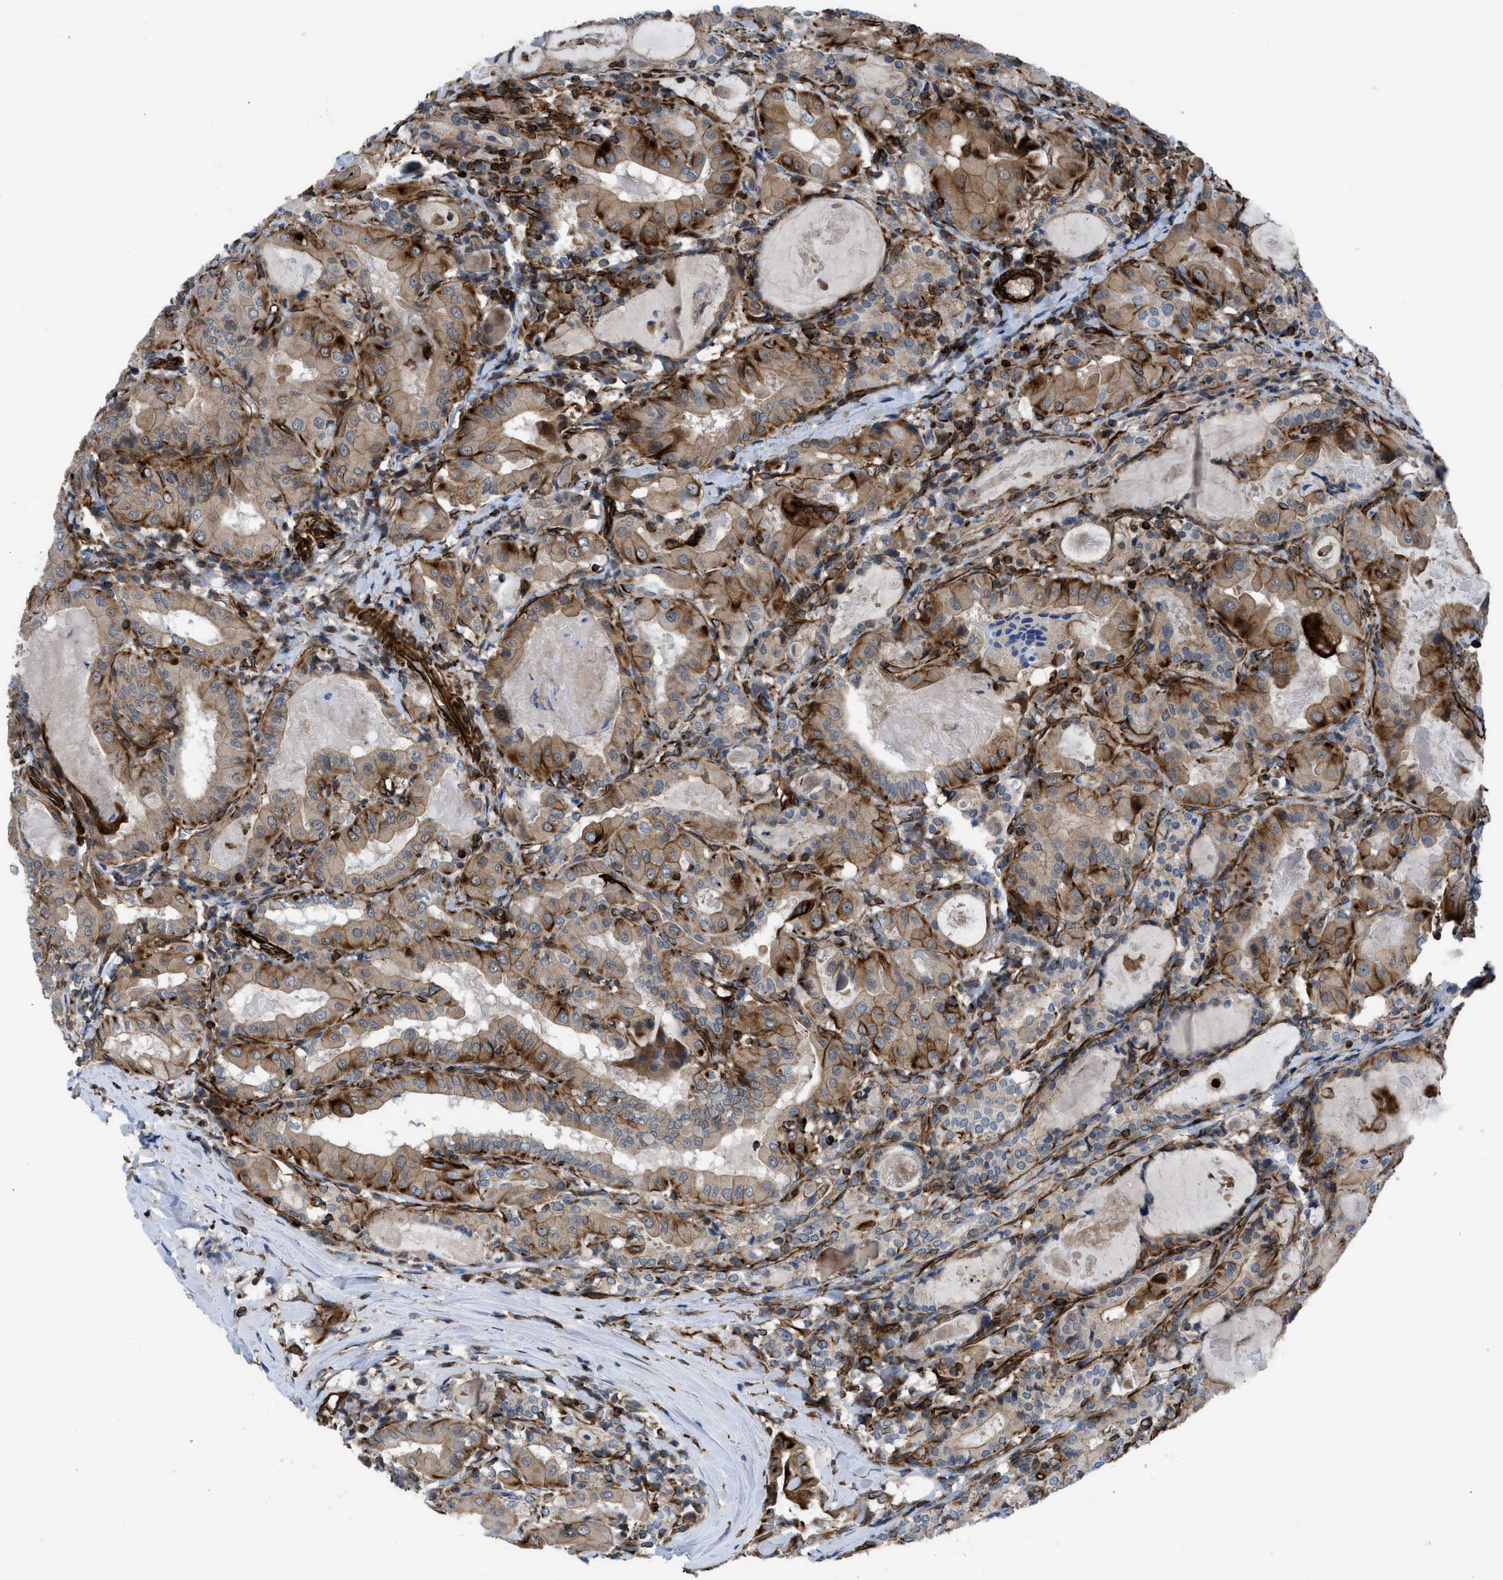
{"staining": {"intensity": "moderate", "quantity": ">75%", "location": "cytoplasmic/membranous"}, "tissue": "thyroid cancer", "cell_type": "Tumor cells", "image_type": "cancer", "snomed": [{"axis": "morphology", "description": "Papillary adenocarcinoma, NOS"}, {"axis": "topography", "description": "Thyroid gland"}], "caption": "Thyroid cancer (papillary adenocarcinoma) was stained to show a protein in brown. There is medium levels of moderate cytoplasmic/membranous staining in about >75% of tumor cells.", "gene": "PTPRE", "patient": {"sex": "female", "age": 42}}